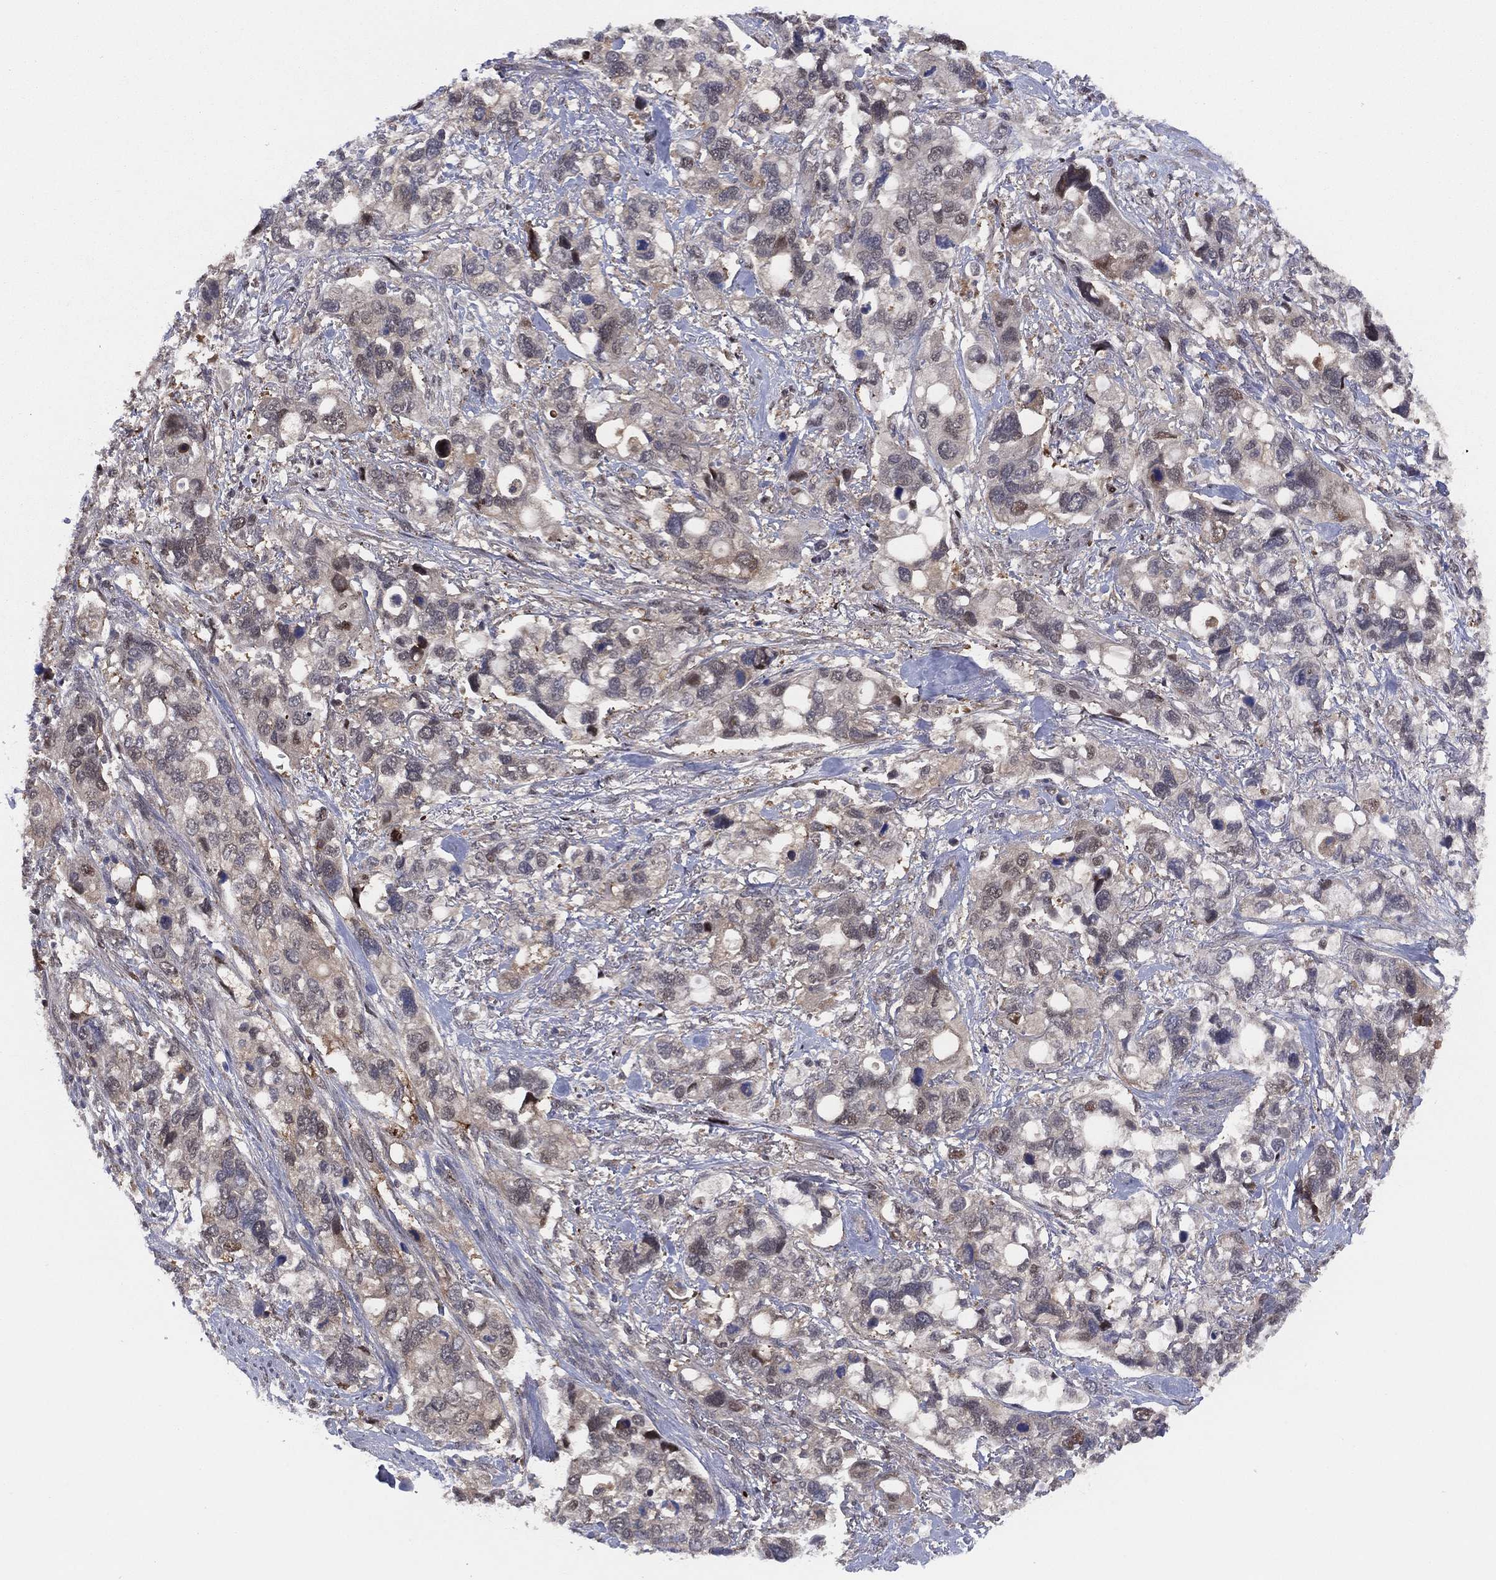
{"staining": {"intensity": "negative", "quantity": "none", "location": "none"}, "tissue": "stomach cancer", "cell_type": "Tumor cells", "image_type": "cancer", "snomed": [{"axis": "morphology", "description": "Adenocarcinoma, NOS"}, {"axis": "topography", "description": "Stomach, upper"}], "caption": "This is a image of IHC staining of stomach adenocarcinoma, which shows no staining in tumor cells.", "gene": "ICOSLG", "patient": {"sex": "female", "age": 81}}